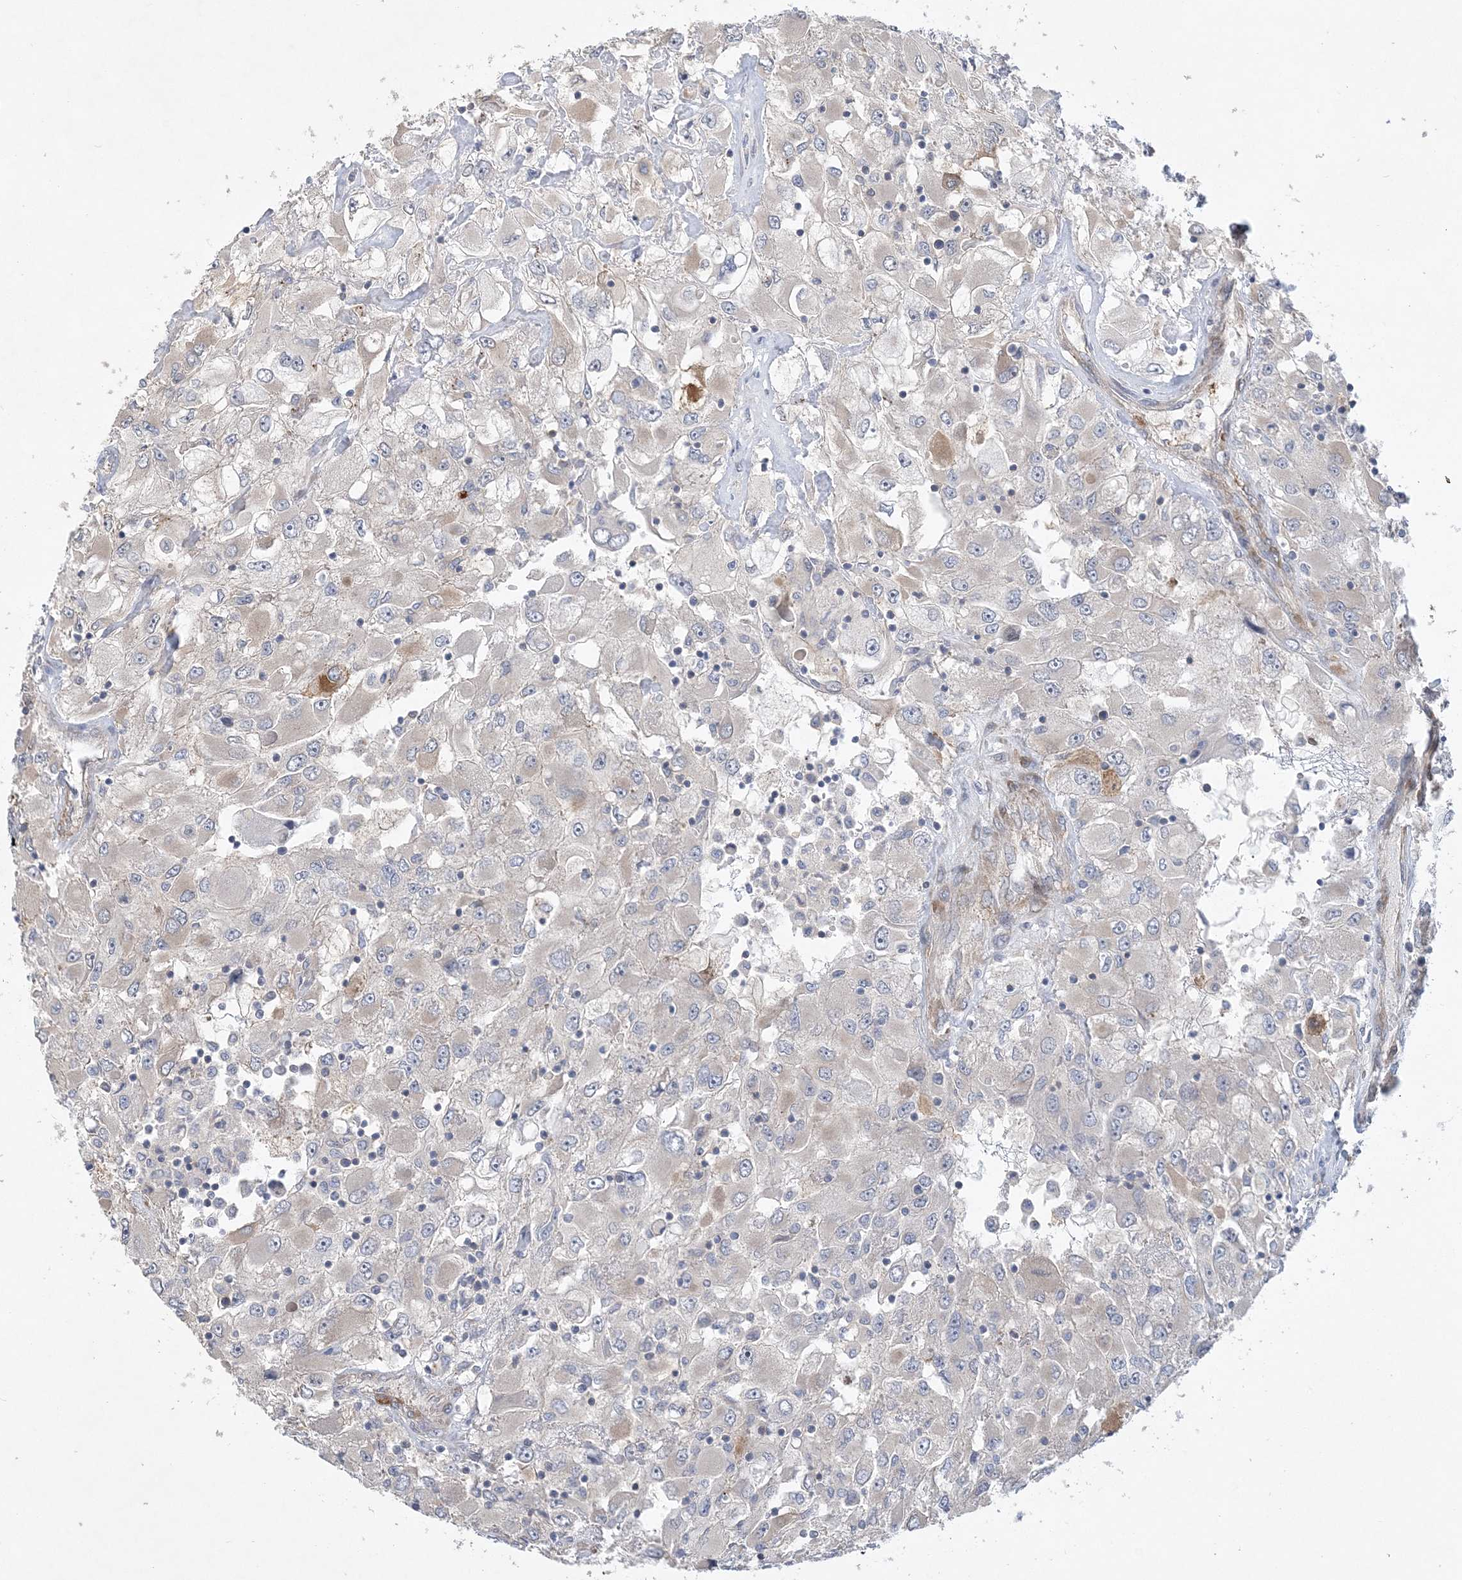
{"staining": {"intensity": "moderate", "quantity": "<25%", "location": "cytoplasmic/membranous"}, "tissue": "renal cancer", "cell_type": "Tumor cells", "image_type": "cancer", "snomed": [{"axis": "morphology", "description": "Adenocarcinoma, NOS"}, {"axis": "topography", "description": "Kidney"}], "caption": "Renal adenocarcinoma tissue shows moderate cytoplasmic/membranous staining in about <25% of tumor cells (DAB (3,3'-diaminobenzidine) IHC, brown staining for protein, blue staining for nuclei).", "gene": "MAP4K5", "patient": {"sex": "female", "age": 52}}